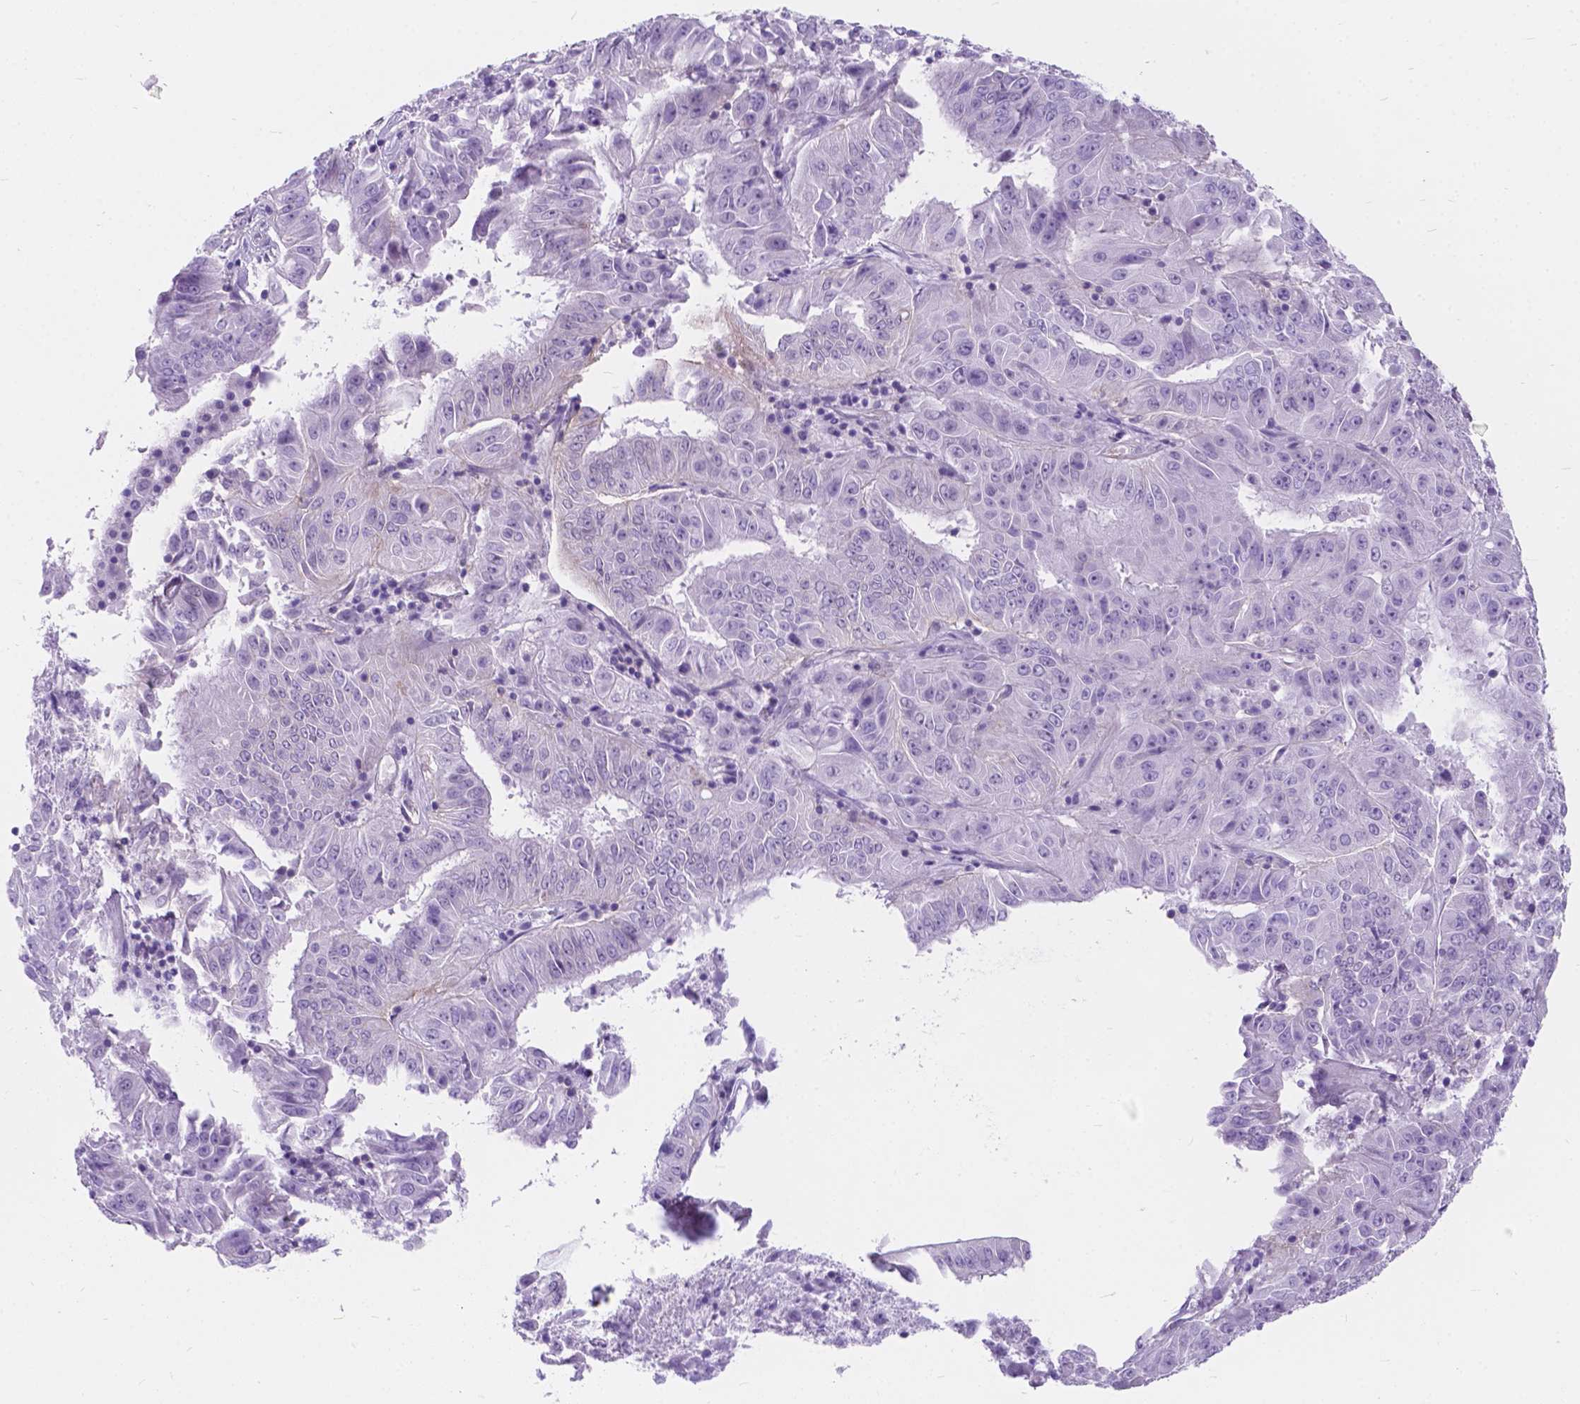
{"staining": {"intensity": "negative", "quantity": "none", "location": "none"}, "tissue": "pancreatic cancer", "cell_type": "Tumor cells", "image_type": "cancer", "snomed": [{"axis": "morphology", "description": "Adenocarcinoma, NOS"}, {"axis": "topography", "description": "Pancreas"}], "caption": "Immunohistochemistry of human adenocarcinoma (pancreatic) reveals no positivity in tumor cells. (Immunohistochemistry, brightfield microscopy, high magnification).", "gene": "KIAA0040", "patient": {"sex": "male", "age": 63}}